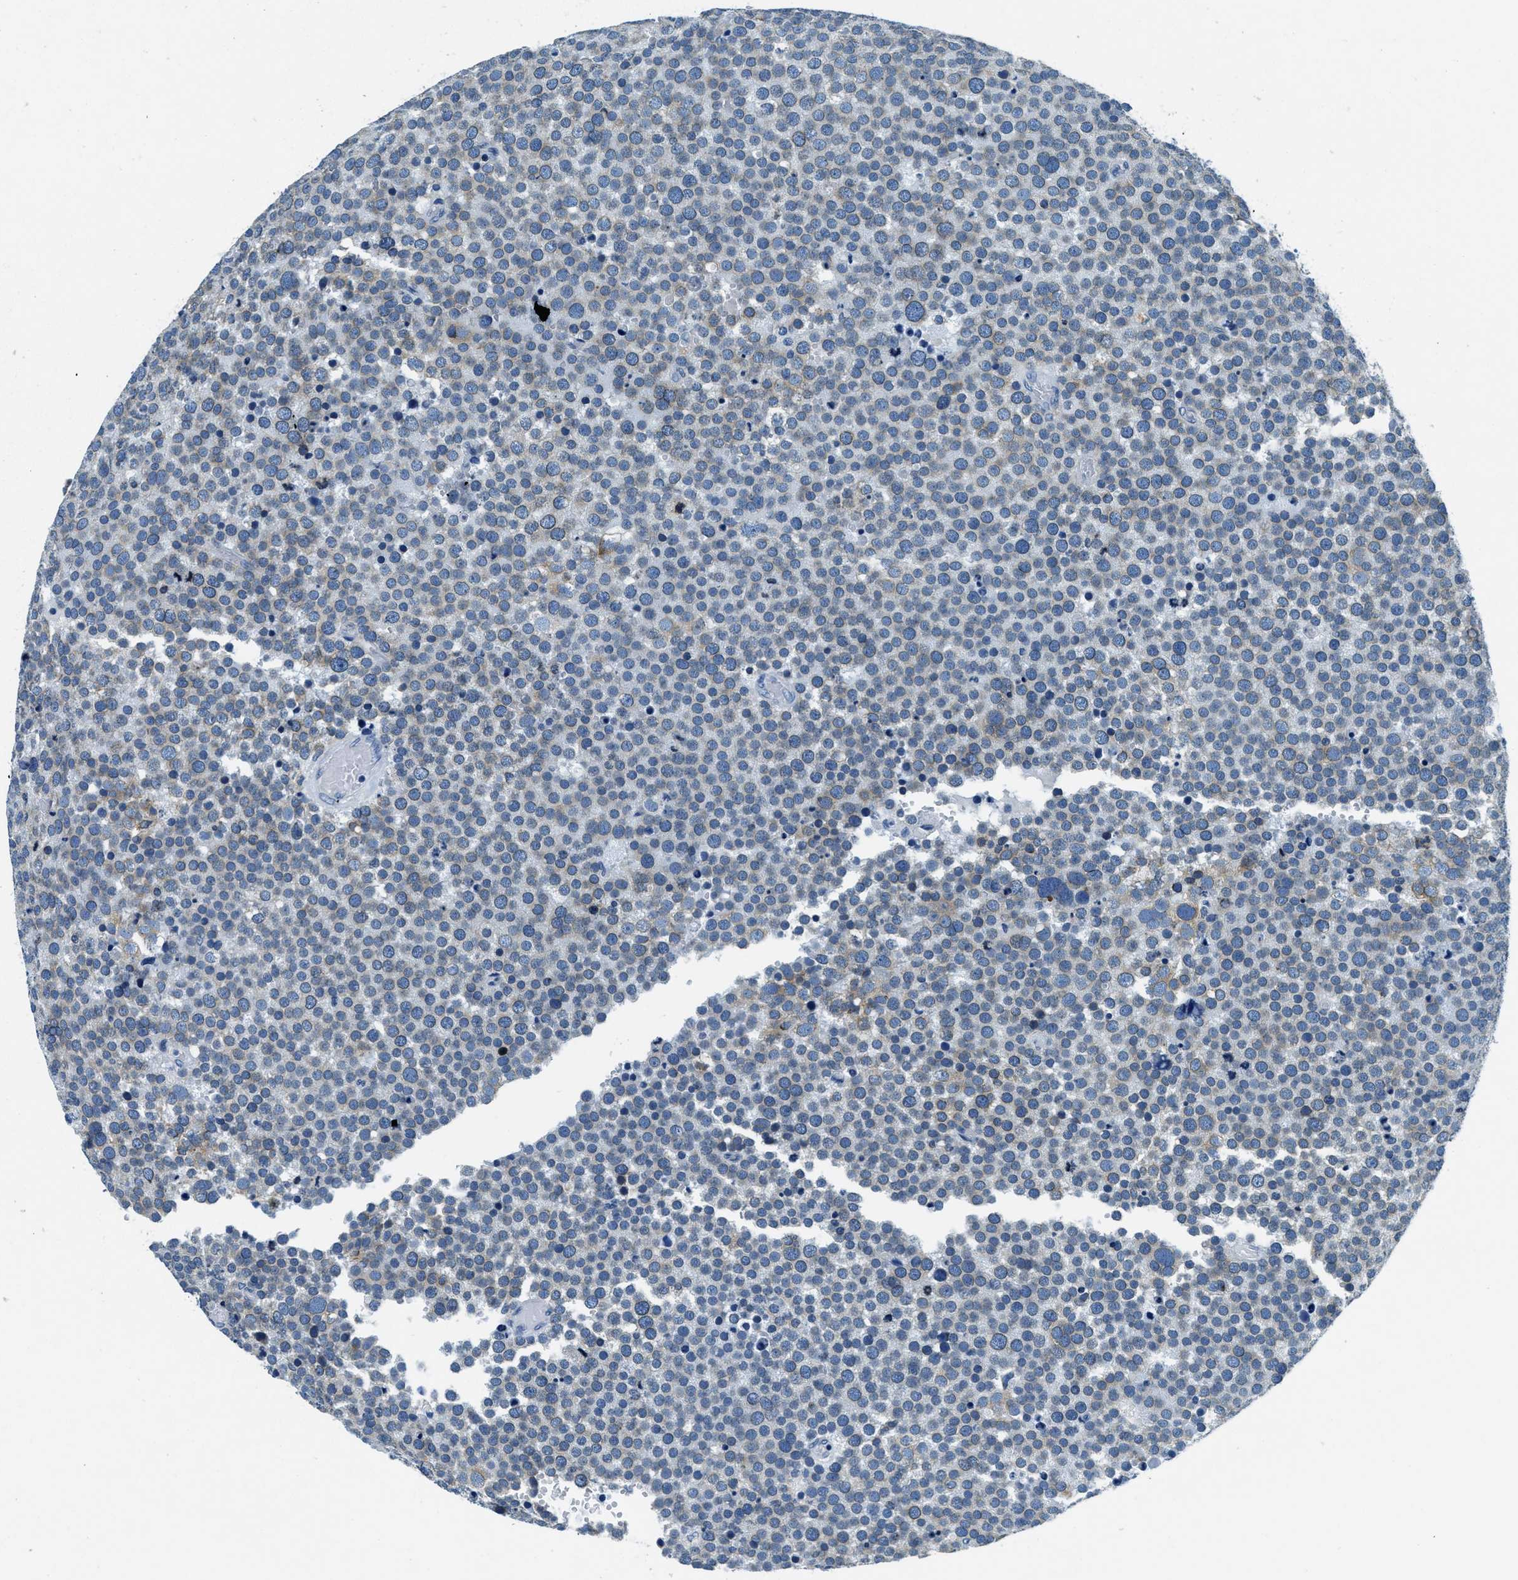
{"staining": {"intensity": "weak", "quantity": "25%-75%", "location": "cytoplasmic/membranous"}, "tissue": "testis cancer", "cell_type": "Tumor cells", "image_type": "cancer", "snomed": [{"axis": "morphology", "description": "Normal tissue, NOS"}, {"axis": "morphology", "description": "Seminoma, NOS"}, {"axis": "topography", "description": "Testis"}], "caption": "Immunohistochemistry (DAB) staining of seminoma (testis) reveals weak cytoplasmic/membranous protein expression in approximately 25%-75% of tumor cells.", "gene": "UBAC2", "patient": {"sex": "male", "age": 71}}